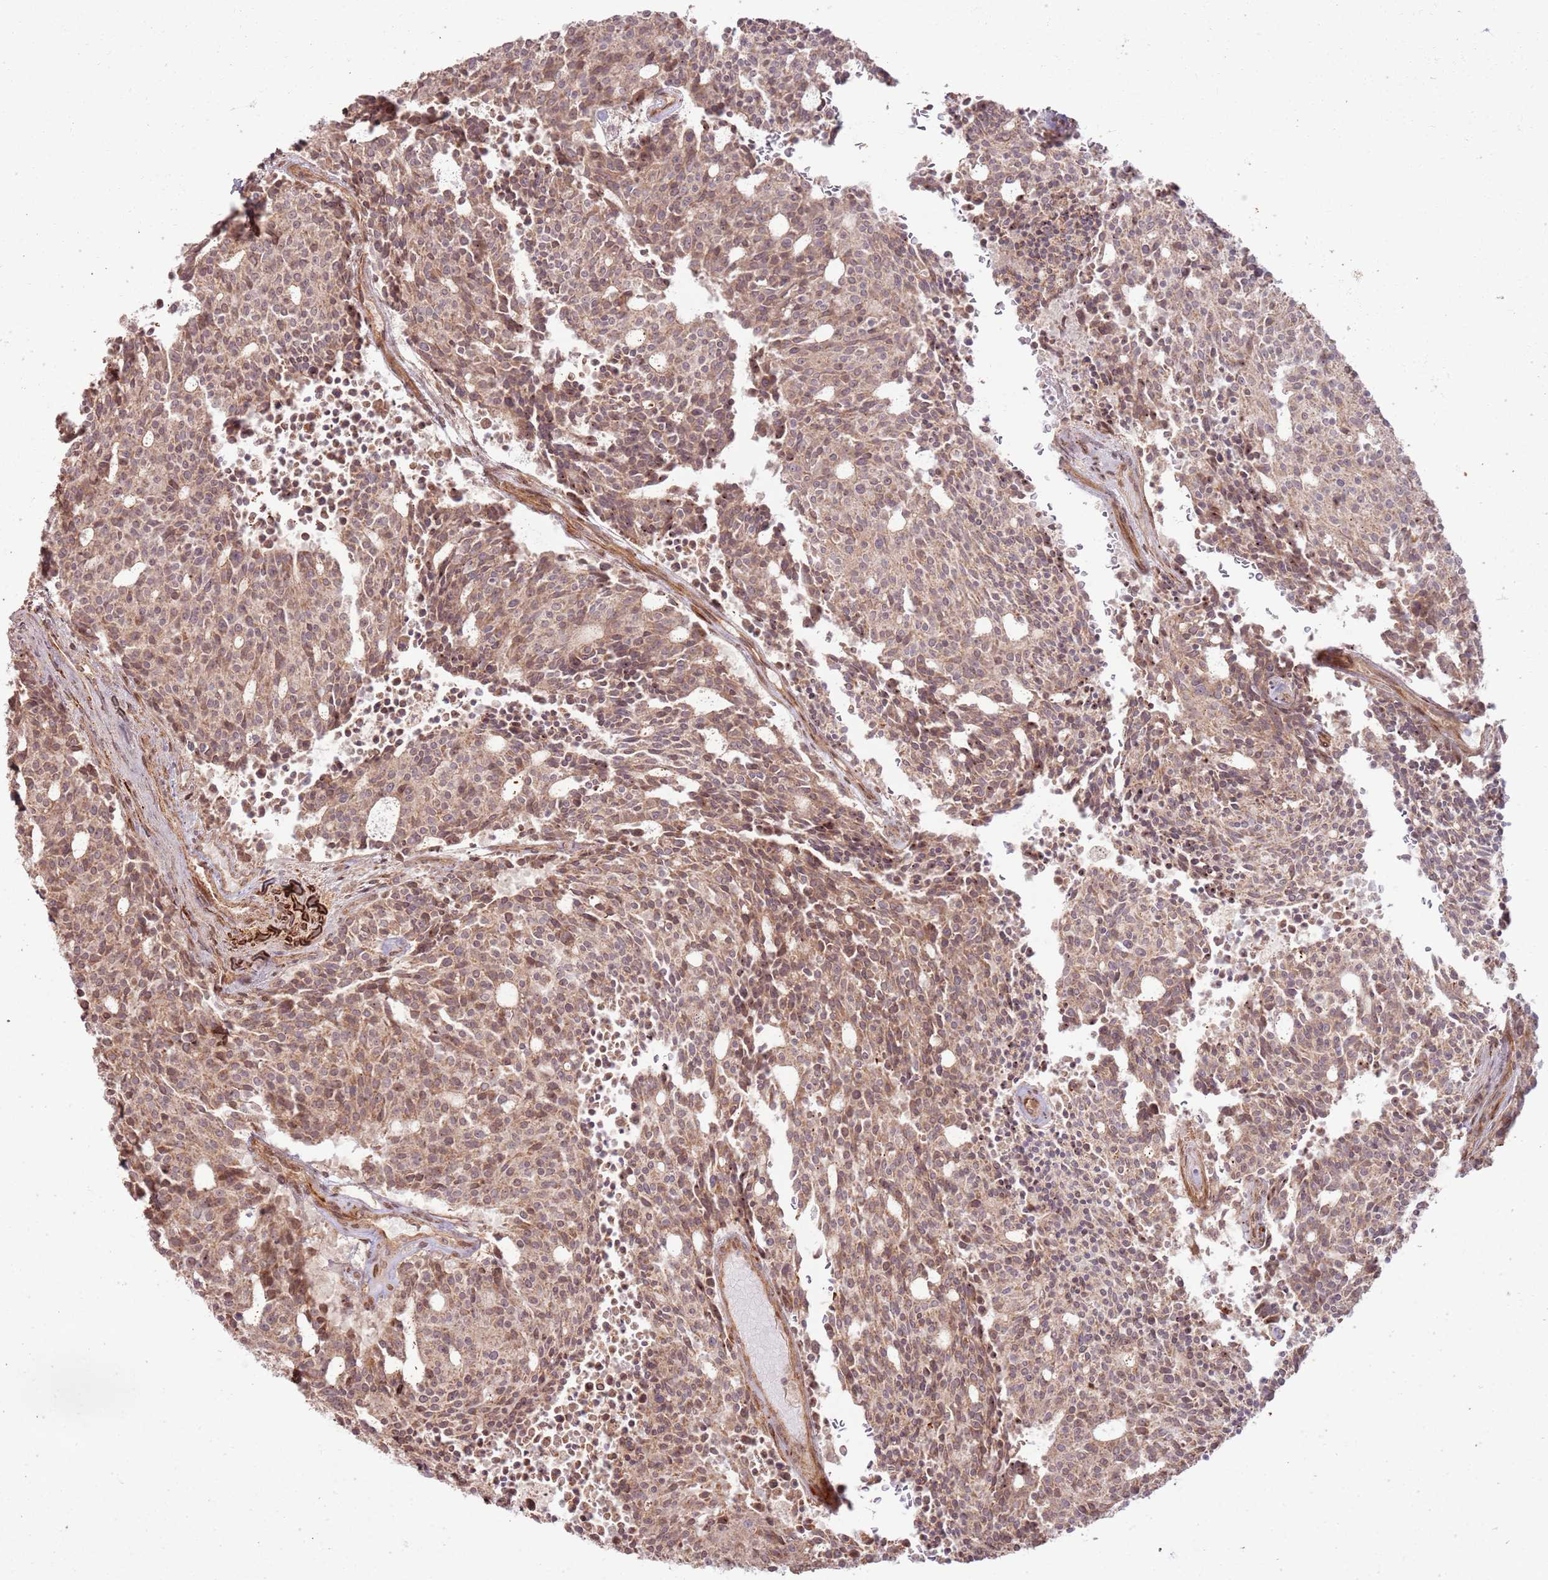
{"staining": {"intensity": "moderate", "quantity": ">75%", "location": "cytoplasmic/membranous,nuclear"}, "tissue": "carcinoid", "cell_type": "Tumor cells", "image_type": "cancer", "snomed": [{"axis": "morphology", "description": "Carcinoid, malignant, NOS"}, {"axis": "topography", "description": "Pancreas"}], "caption": "Immunohistochemical staining of human carcinoid (malignant) exhibits medium levels of moderate cytoplasmic/membranous and nuclear protein expression in about >75% of tumor cells.", "gene": "ZNF623", "patient": {"sex": "female", "age": 54}}